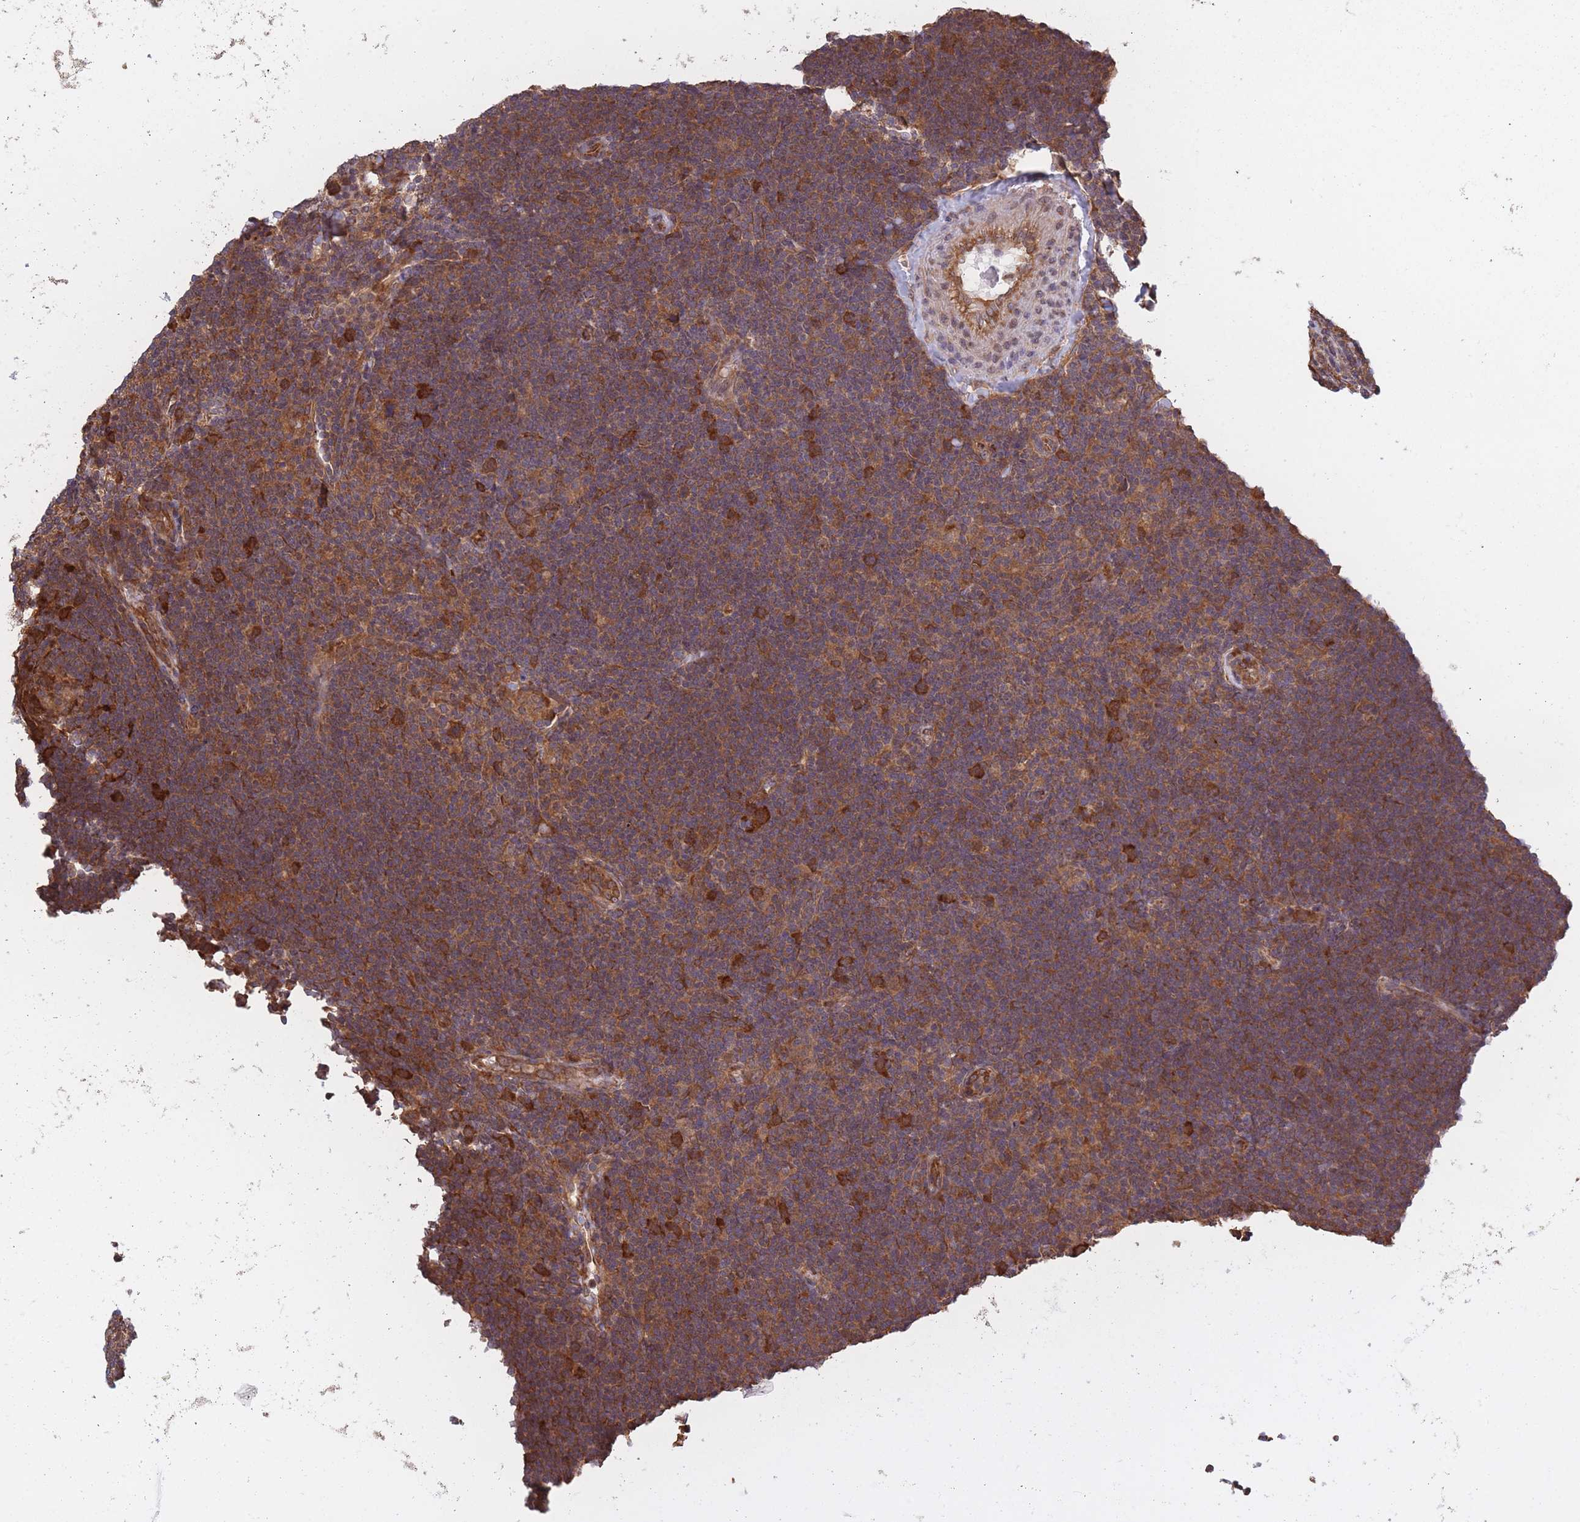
{"staining": {"intensity": "strong", "quantity": ">75%", "location": "cytoplasmic/membranous"}, "tissue": "lymphoma", "cell_type": "Tumor cells", "image_type": "cancer", "snomed": [{"axis": "morphology", "description": "Hodgkin's disease, NOS"}, {"axis": "topography", "description": "Lymph node"}], "caption": "Immunohistochemistry (IHC) of human Hodgkin's disease reveals high levels of strong cytoplasmic/membranous expression in about >75% of tumor cells.", "gene": "ARL13B", "patient": {"sex": "female", "age": 57}}